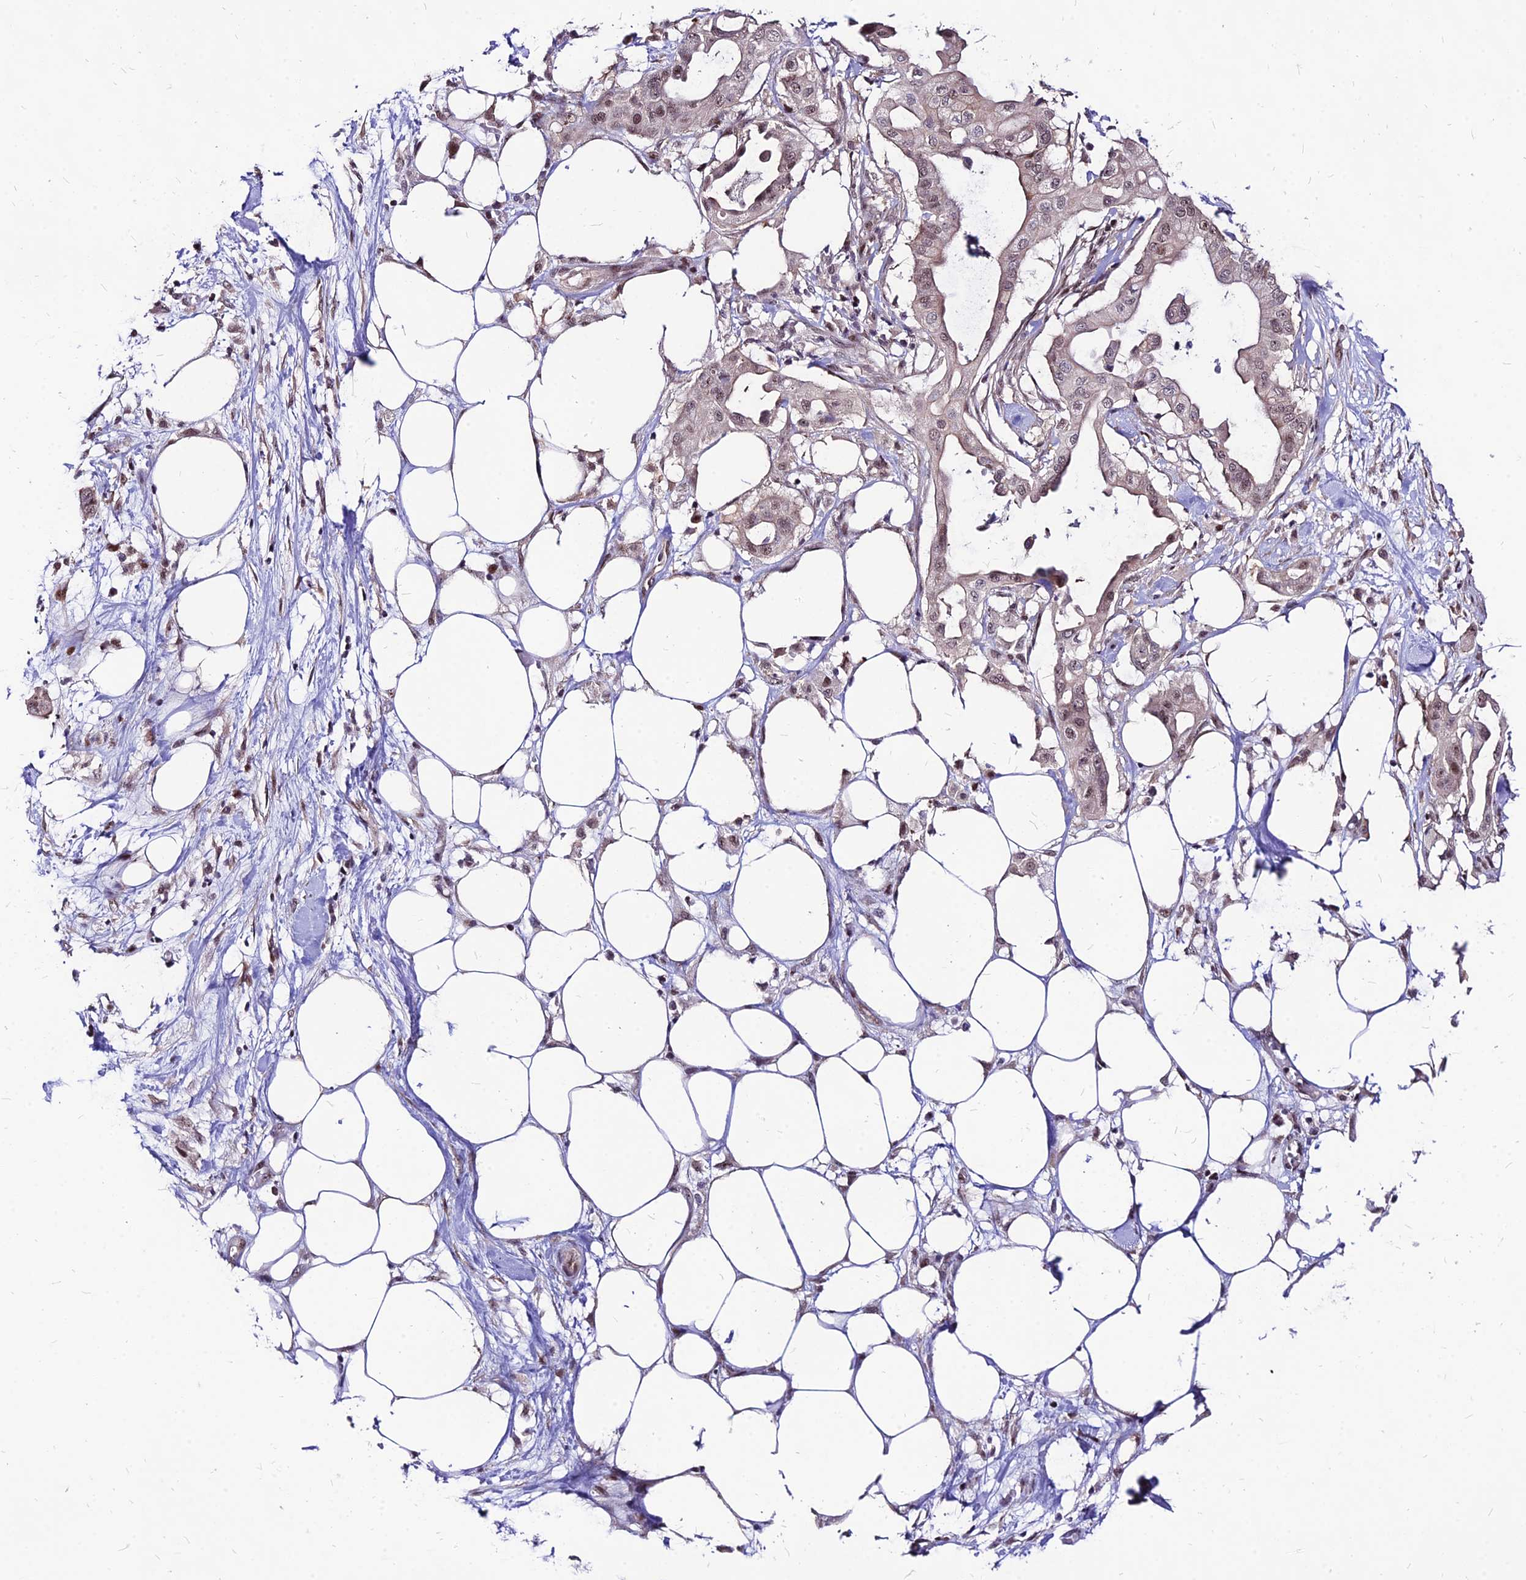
{"staining": {"intensity": "weak", "quantity": "25%-75%", "location": "nuclear"}, "tissue": "pancreatic cancer", "cell_type": "Tumor cells", "image_type": "cancer", "snomed": [{"axis": "morphology", "description": "Adenocarcinoma, NOS"}, {"axis": "topography", "description": "Pancreas"}], "caption": "Protein expression analysis of human adenocarcinoma (pancreatic) reveals weak nuclear staining in about 25%-75% of tumor cells.", "gene": "DDX55", "patient": {"sex": "male", "age": 68}}